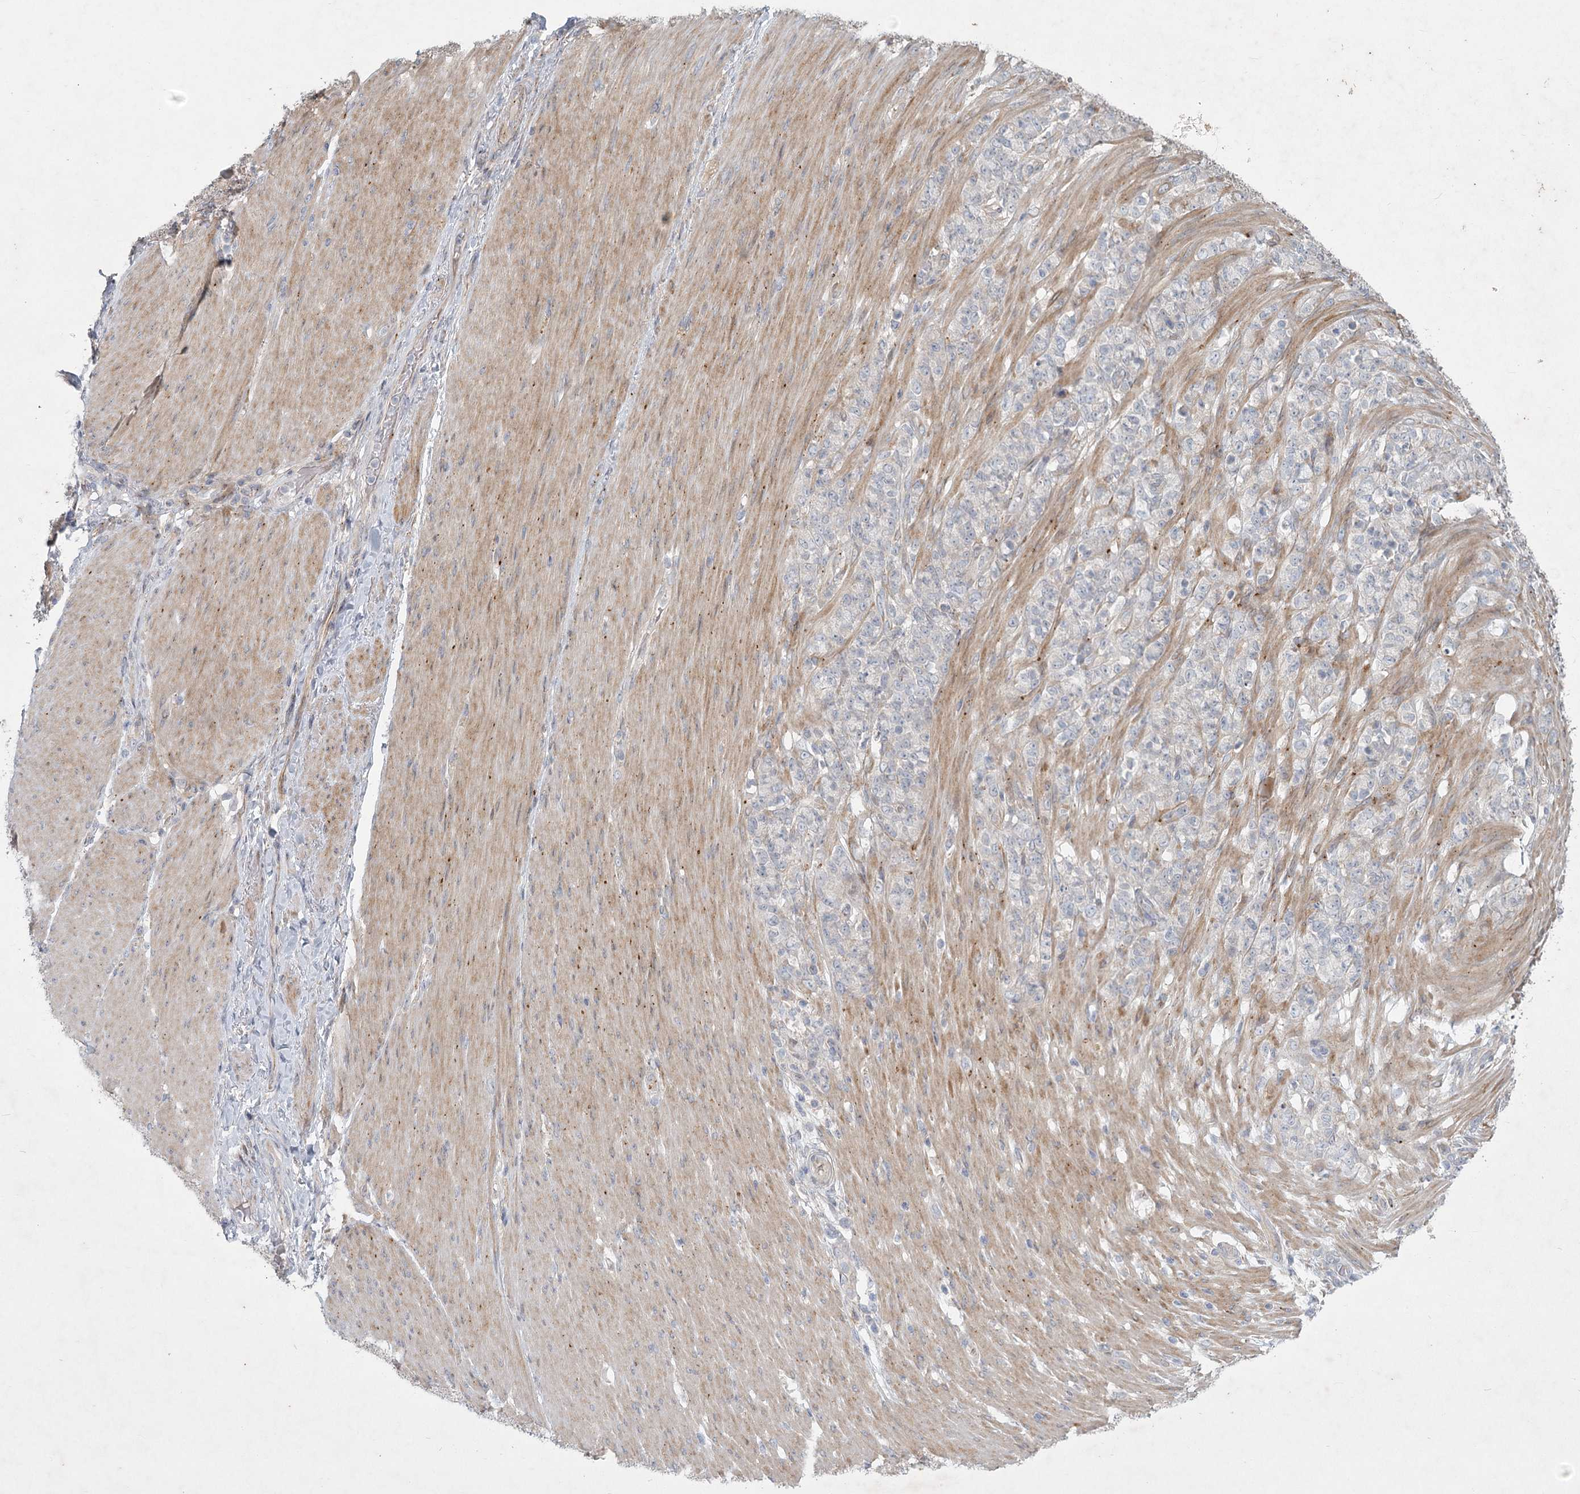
{"staining": {"intensity": "negative", "quantity": "none", "location": "none"}, "tissue": "stomach cancer", "cell_type": "Tumor cells", "image_type": "cancer", "snomed": [{"axis": "morphology", "description": "Adenocarcinoma, NOS"}, {"axis": "topography", "description": "Stomach"}], "caption": "The image demonstrates no staining of tumor cells in stomach cancer. (IHC, brightfield microscopy, high magnification).", "gene": "FAM110C", "patient": {"sex": "female", "age": 79}}